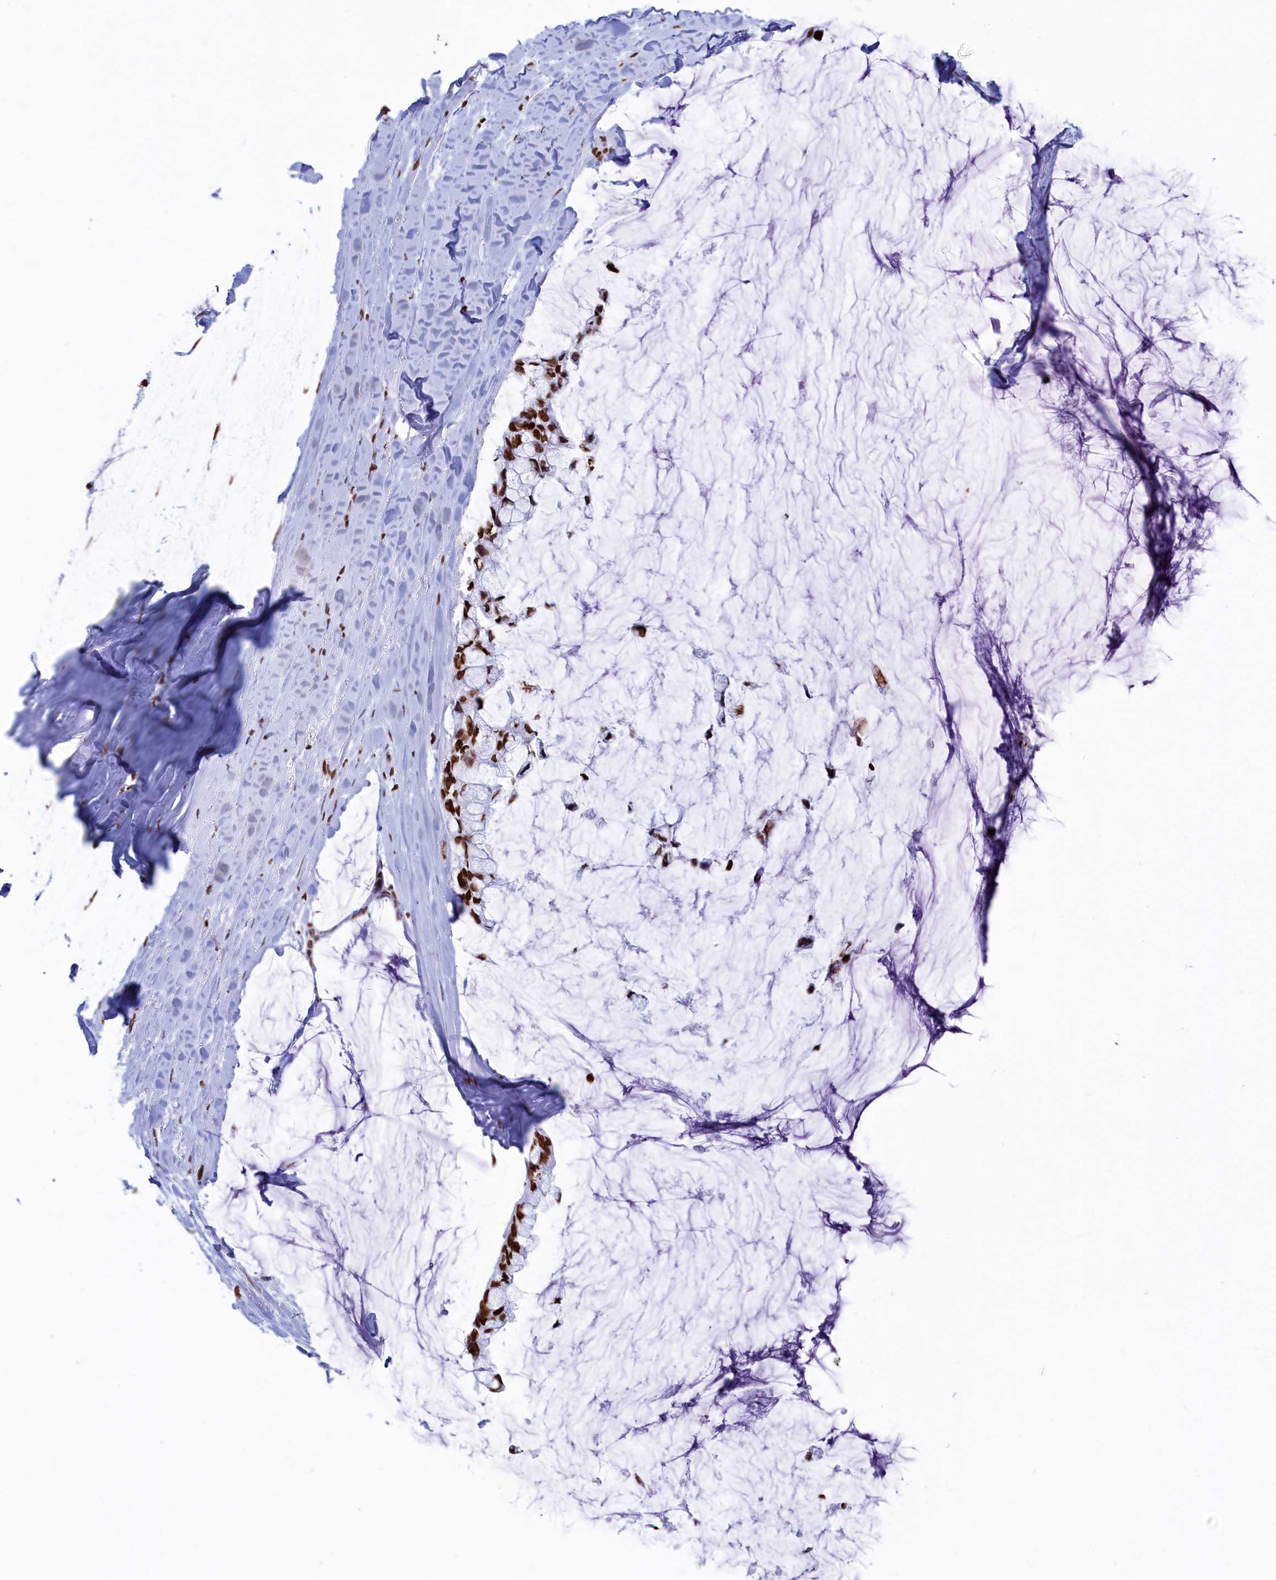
{"staining": {"intensity": "strong", "quantity": ">75%", "location": "nuclear"}, "tissue": "ovarian cancer", "cell_type": "Tumor cells", "image_type": "cancer", "snomed": [{"axis": "morphology", "description": "Cystadenocarcinoma, mucinous, NOS"}, {"axis": "topography", "description": "Ovary"}], "caption": "Immunohistochemistry (DAB (3,3'-diaminobenzidine)) staining of ovarian cancer demonstrates strong nuclear protein positivity in approximately >75% of tumor cells. (Stains: DAB (3,3'-diaminobenzidine) in brown, nuclei in blue, Microscopy: brightfield microscopy at high magnification).", "gene": "APOBEC3A", "patient": {"sex": "female", "age": 39}}